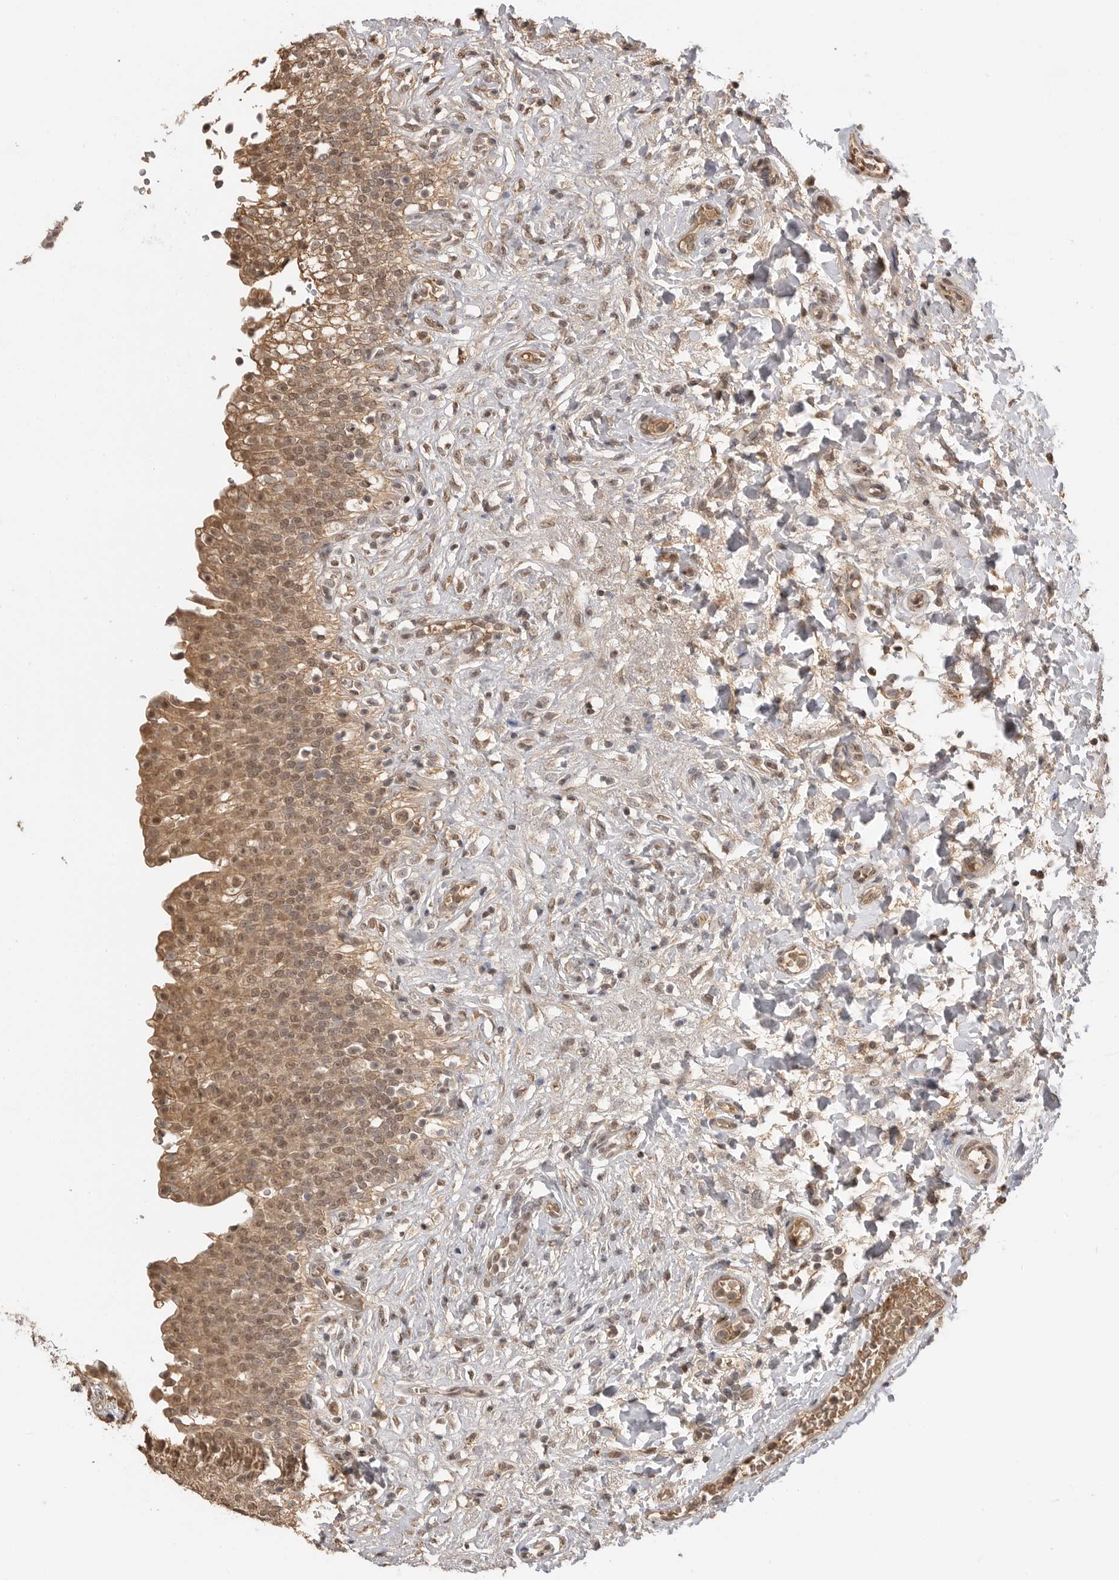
{"staining": {"intensity": "moderate", "quantity": ">75%", "location": "cytoplasmic/membranous,nuclear"}, "tissue": "urinary bladder", "cell_type": "Urothelial cells", "image_type": "normal", "snomed": [{"axis": "morphology", "description": "Urothelial carcinoma, High grade"}, {"axis": "topography", "description": "Urinary bladder"}], "caption": "Protein staining demonstrates moderate cytoplasmic/membranous,nuclear staining in about >75% of urothelial cells in normal urinary bladder.", "gene": "ASPSCR1", "patient": {"sex": "male", "age": 46}}